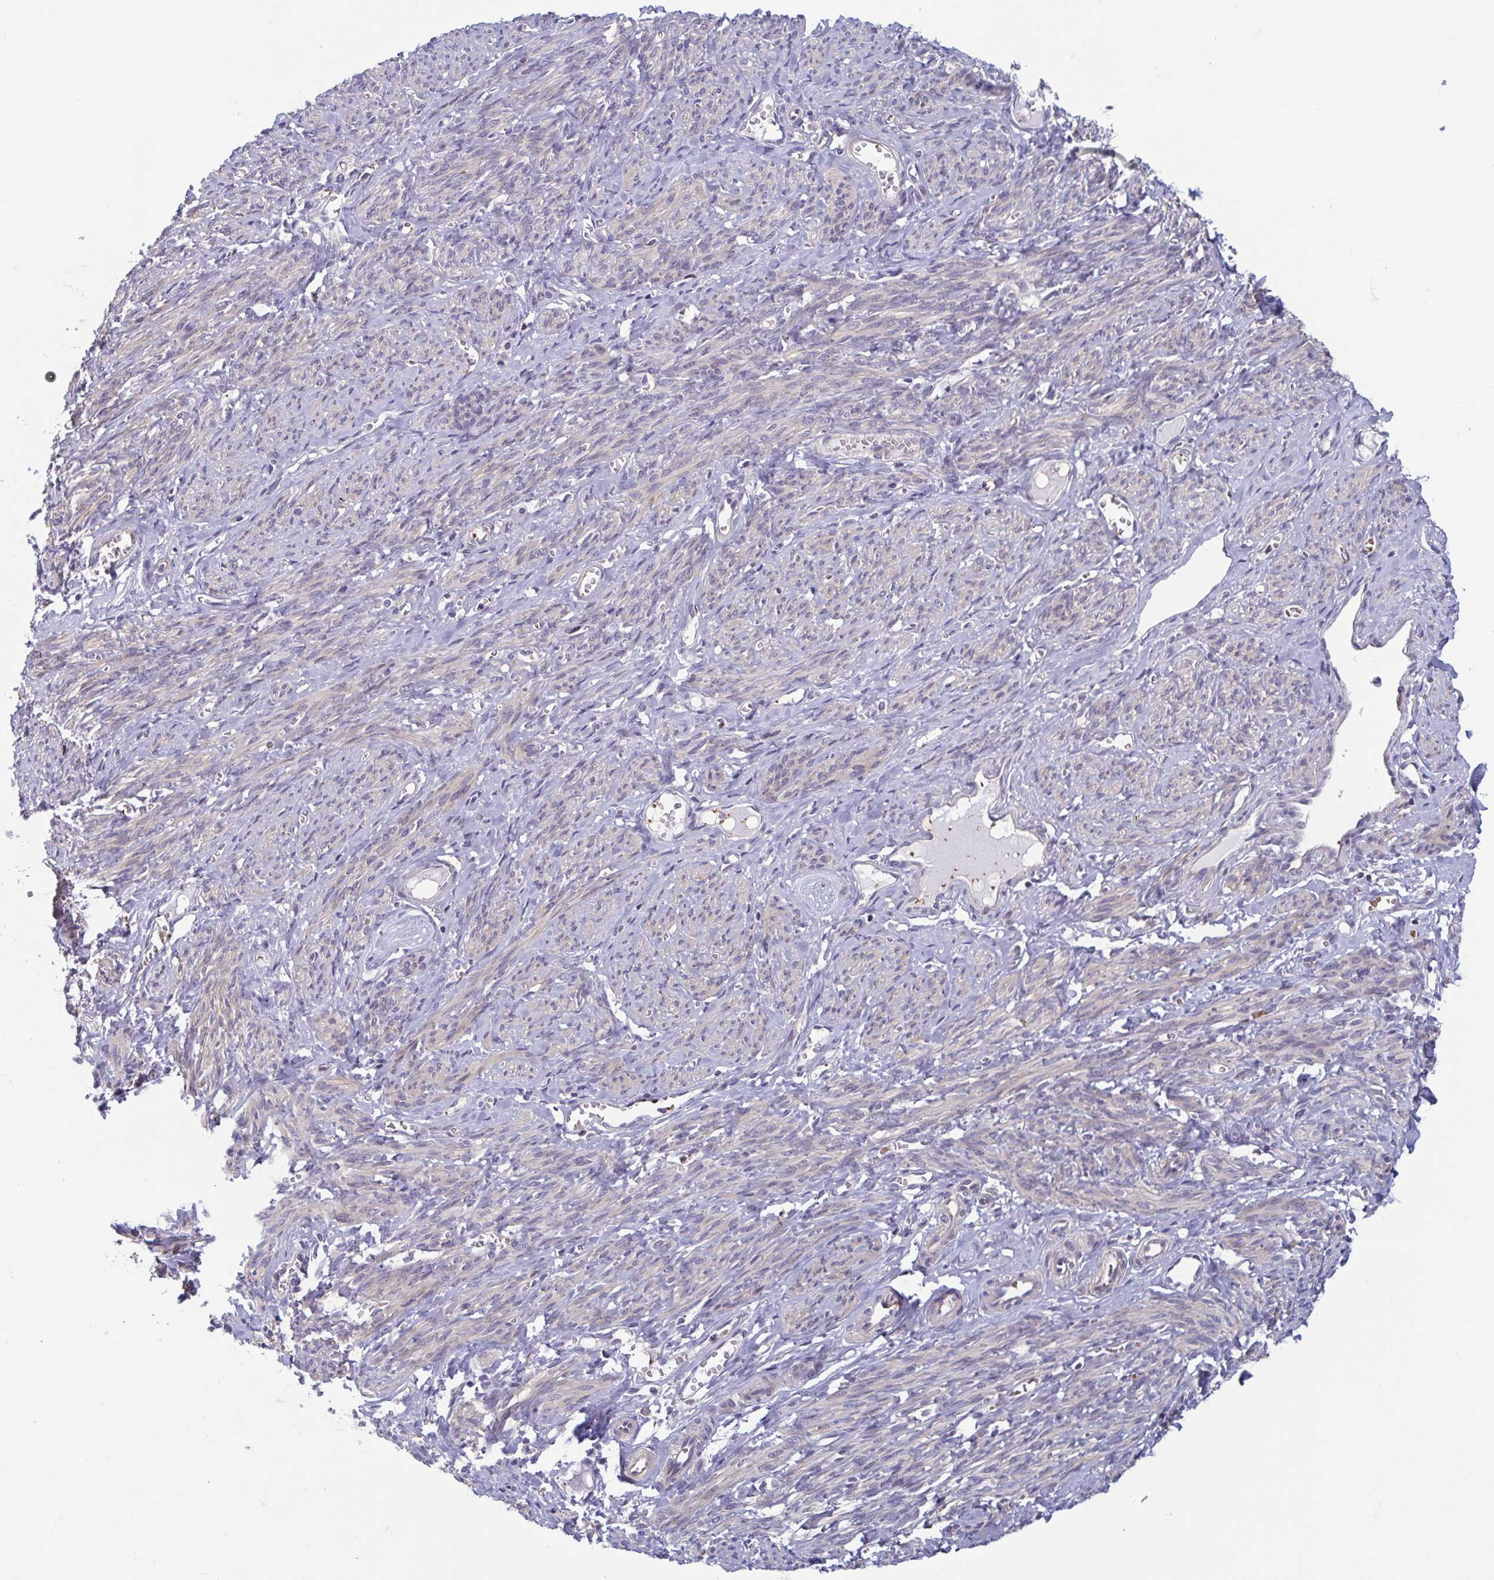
{"staining": {"intensity": "weak", "quantity": "25%-75%", "location": "cytoplasmic/membranous"}, "tissue": "smooth muscle", "cell_type": "Smooth muscle cells", "image_type": "normal", "snomed": [{"axis": "morphology", "description": "Normal tissue, NOS"}, {"axis": "topography", "description": "Smooth muscle"}], "caption": "Smooth muscle stained for a protein (brown) demonstrates weak cytoplasmic/membranous positive staining in approximately 25%-75% of smooth muscle cells.", "gene": "LRRC38", "patient": {"sex": "female", "age": 65}}